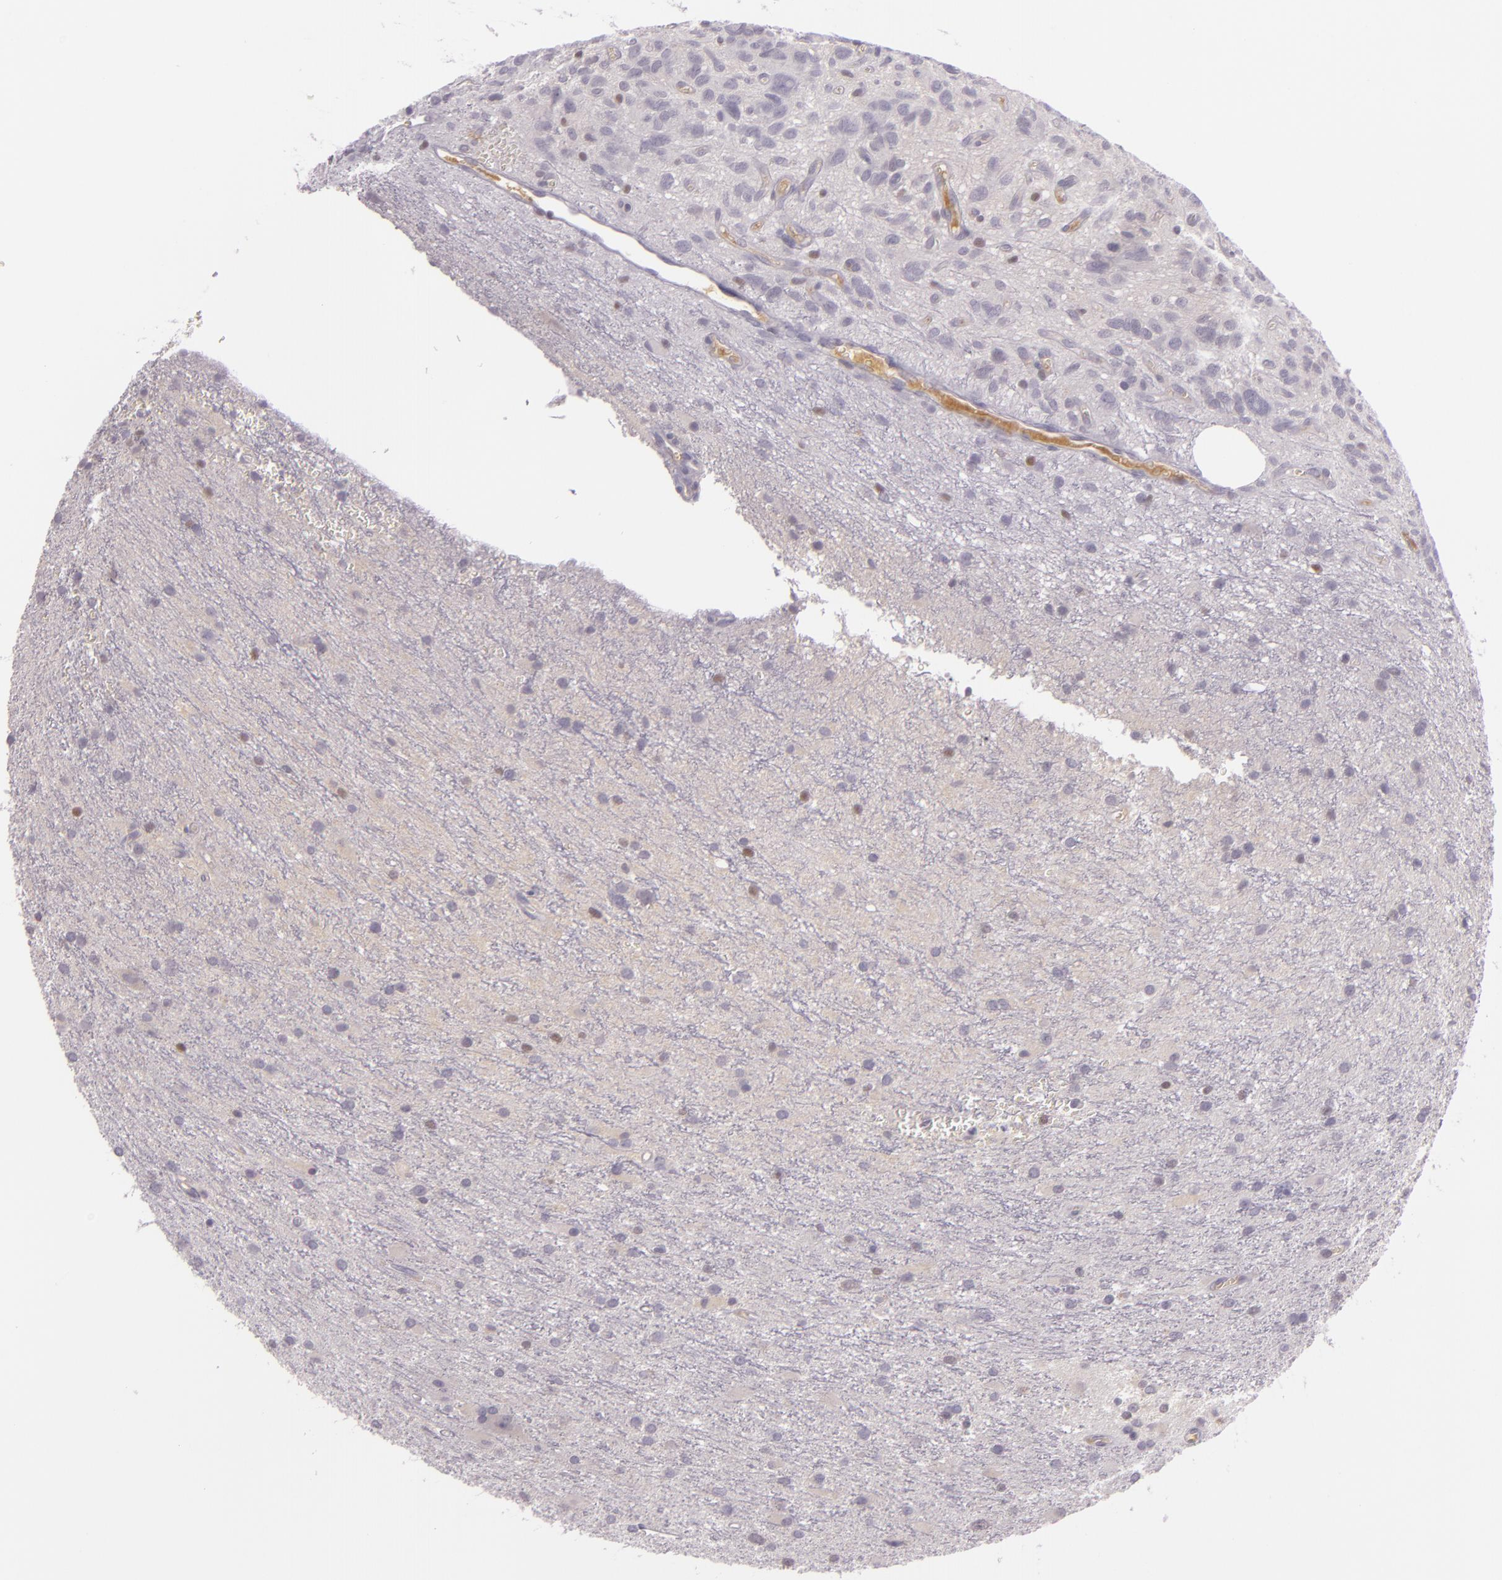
{"staining": {"intensity": "negative", "quantity": "none", "location": "none"}, "tissue": "glioma", "cell_type": "Tumor cells", "image_type": "cancer", "snomed": [{"axis": "morphology", "description": "Glioma, malignant, Low grade"}, {"axis": "topography", "description": "Brain"}], "caption": "IHC histopathology image of neoplastic tissue: human glioma stained with DAB demonstrates no significant protein staining in tumor cells.", "gene": "CHEK2", "patient": {"sex": "female", "age": 15}}